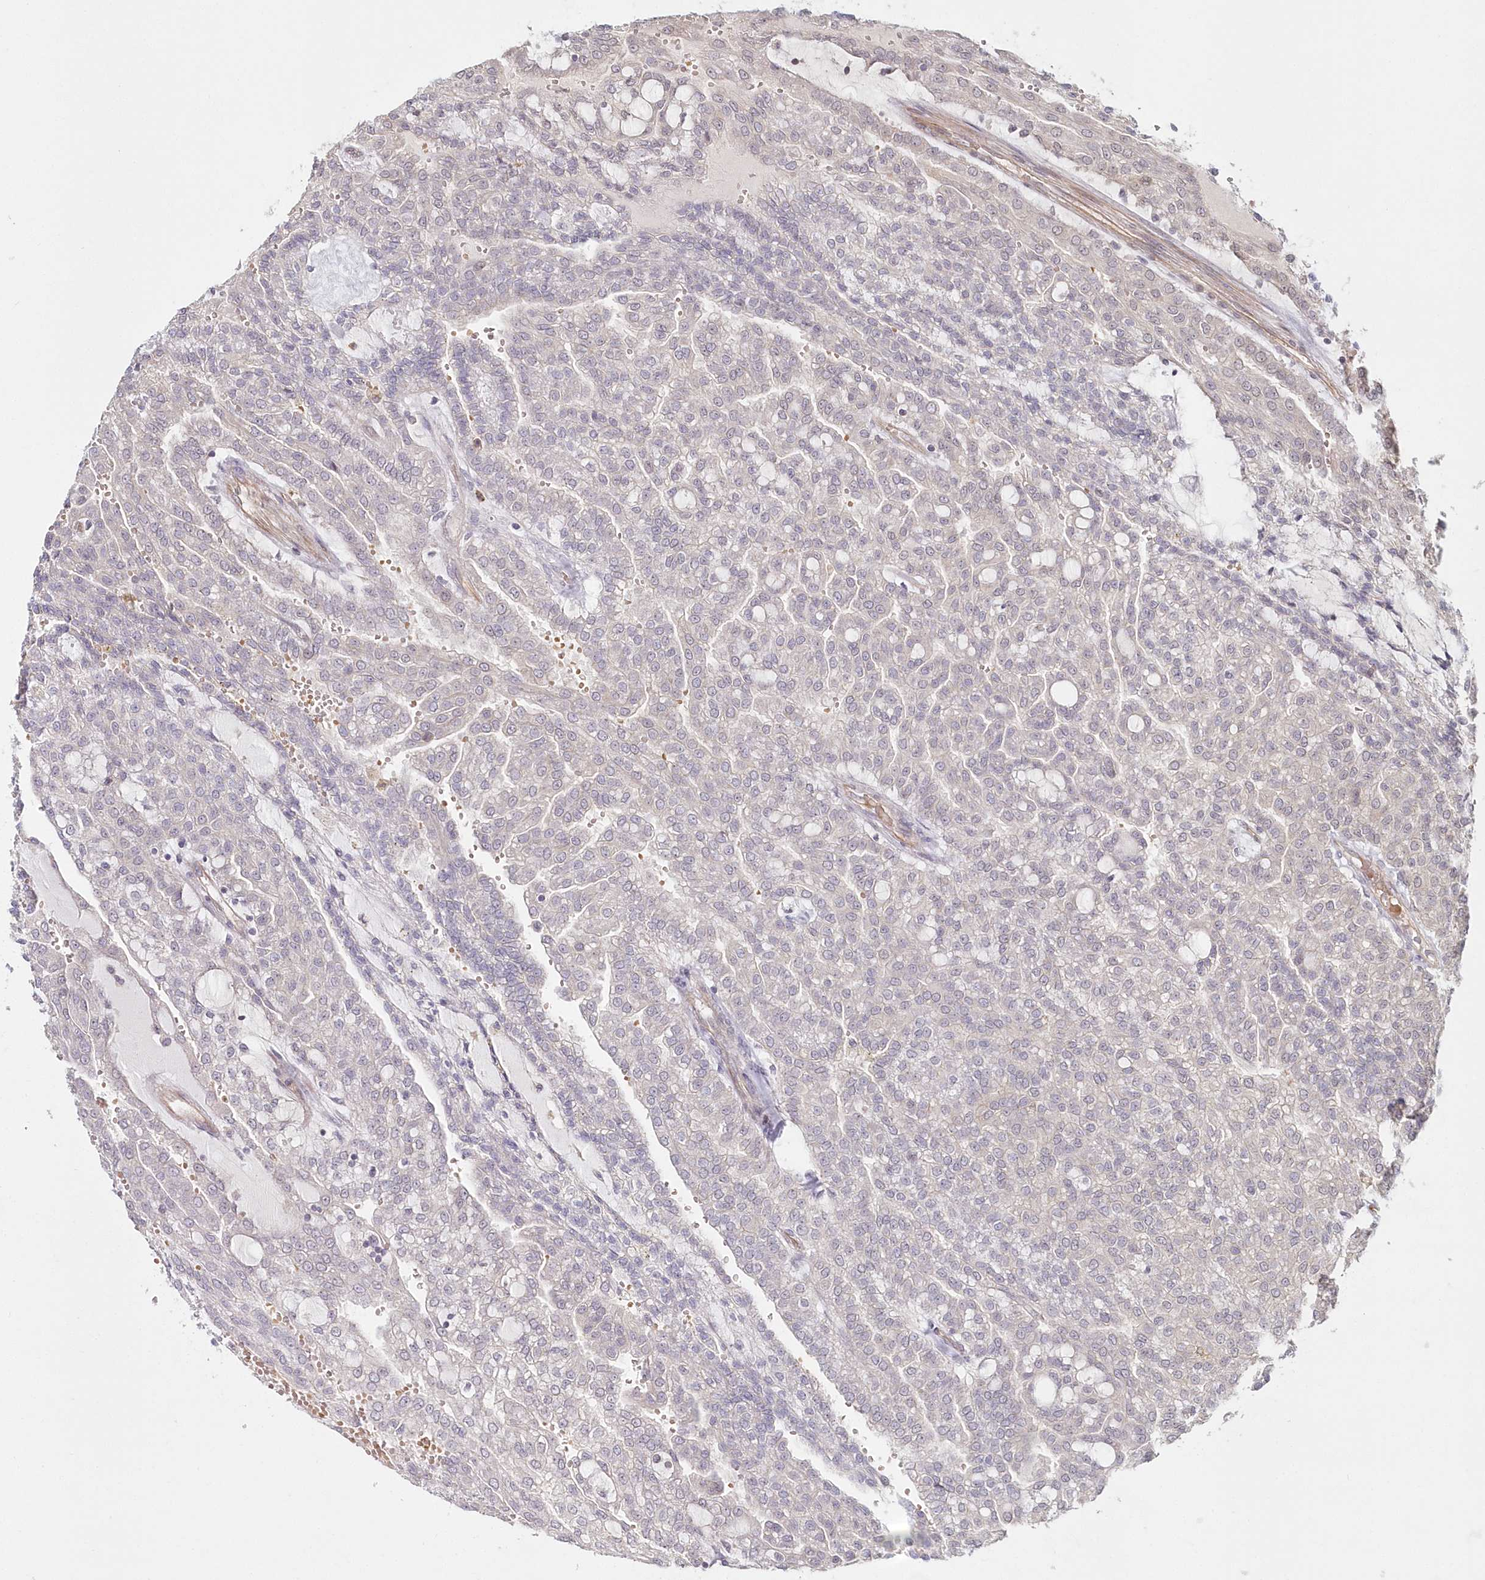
{"staining": {"intensity": "negative", "quantity": "none", "location": "none"}, "tissue": "renal cancer", "cell_type": "Tumor cells", "image_type": "cancer", "snomed": [{"axis": "morphology", "description": "Adenocarcinoma, NOS"}, {"axis": "topography", "description": "Kidney"}], "caption": "This is an immunohistochemistry micrograph of human renal cancer (adenocarcinoma). There is no expression in tumor cells.", "gene": "HYCC2", "patient": {"sex": "male", "age": 63}}